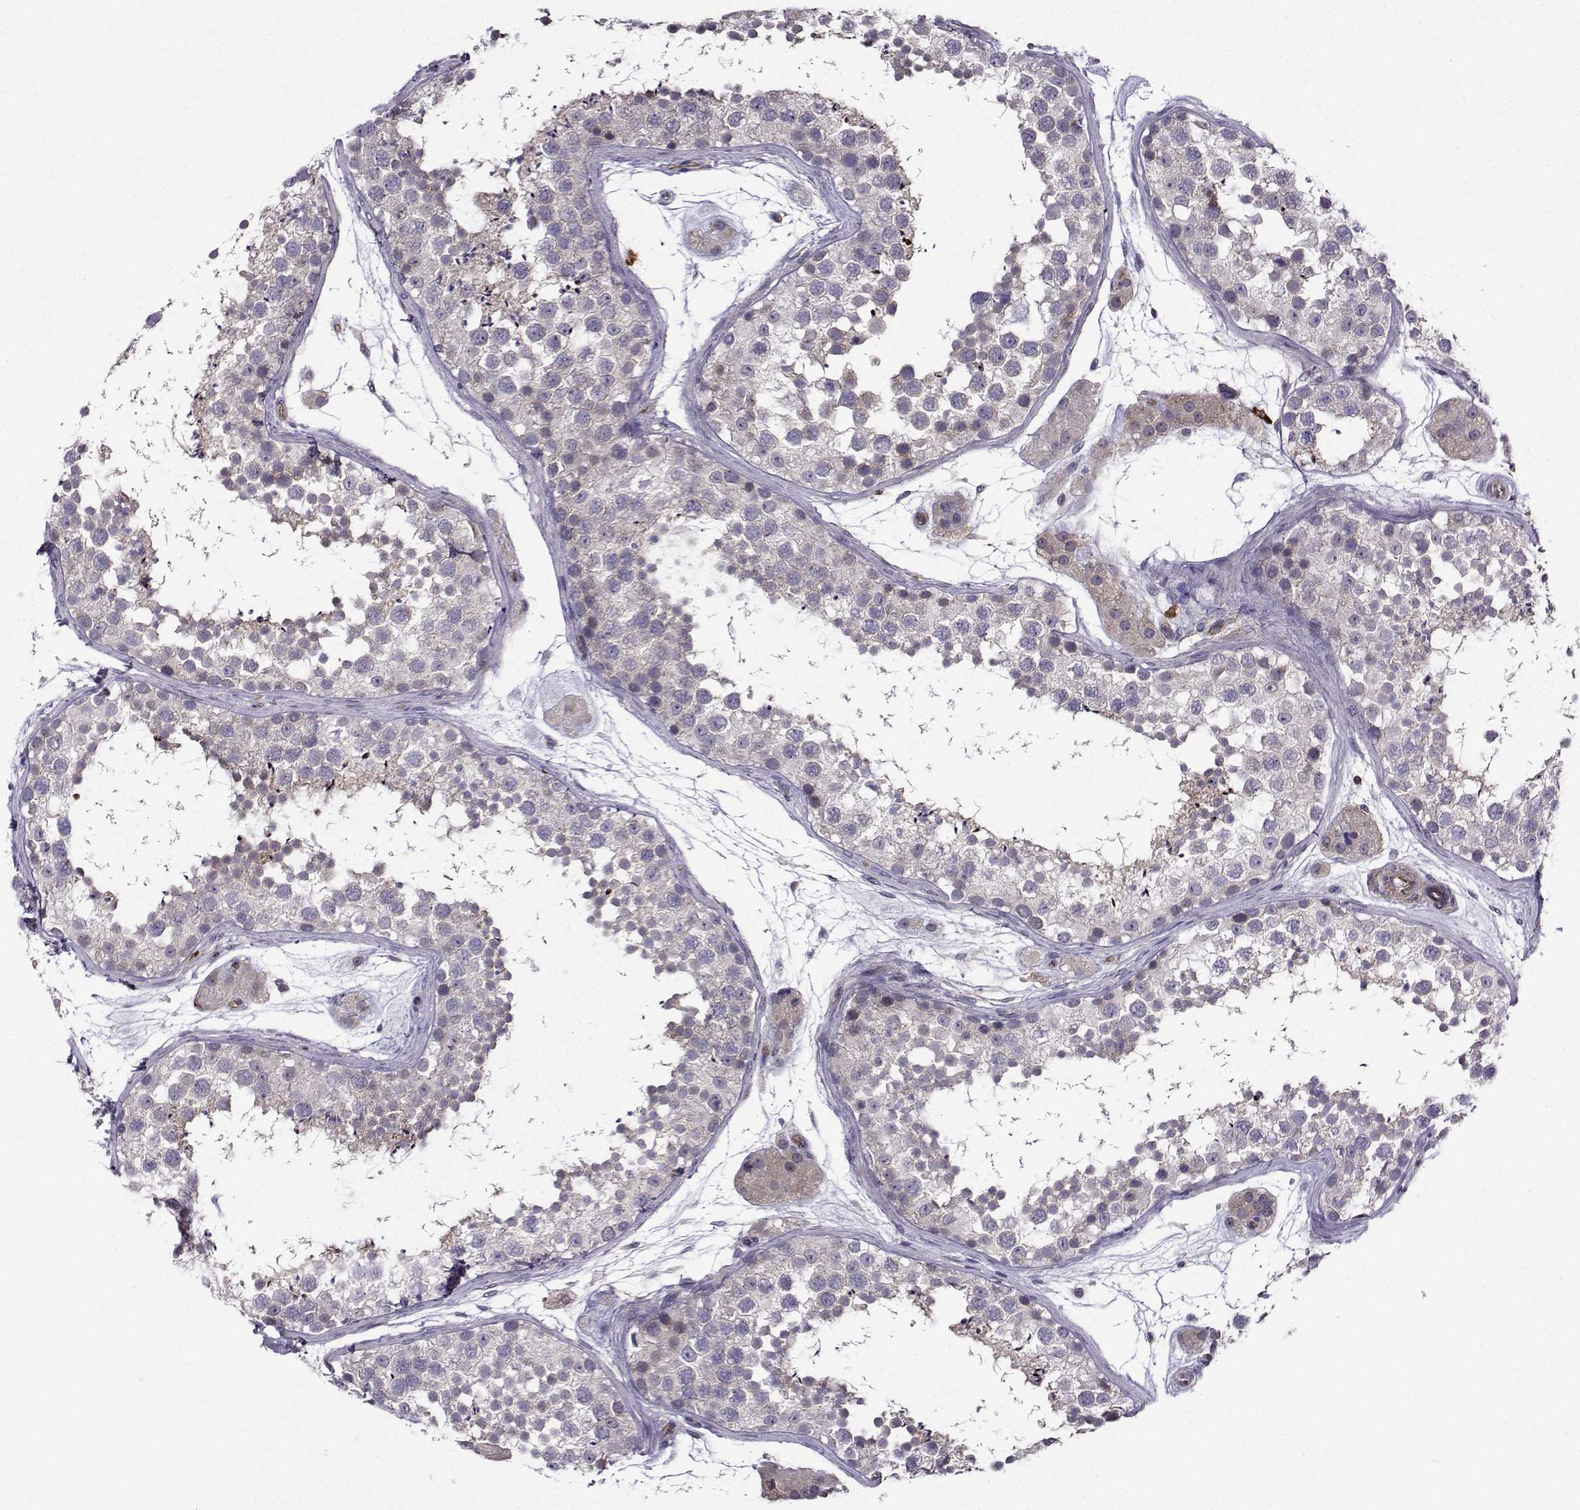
{"staining": {"intensity": "weak", "quantity": "<25%", "location": "cytoplasmic/membranous"}, "tissue": "testis", "cell_type": "Cells in seminiferous ducts", "image_type": "normal", "snomed": [{"axis": "morphology", "description": "Normal tissue, NOS"}, {"axis": "topography", "description": "Testis"}], "caption": "IHC micrograph of unremarkable testis stained for a protein (brown), which exhibits no staining in cells in seminiferous ducts.", "gene": "ITGB8", "patient": {"sex": "male", "age": 41}}